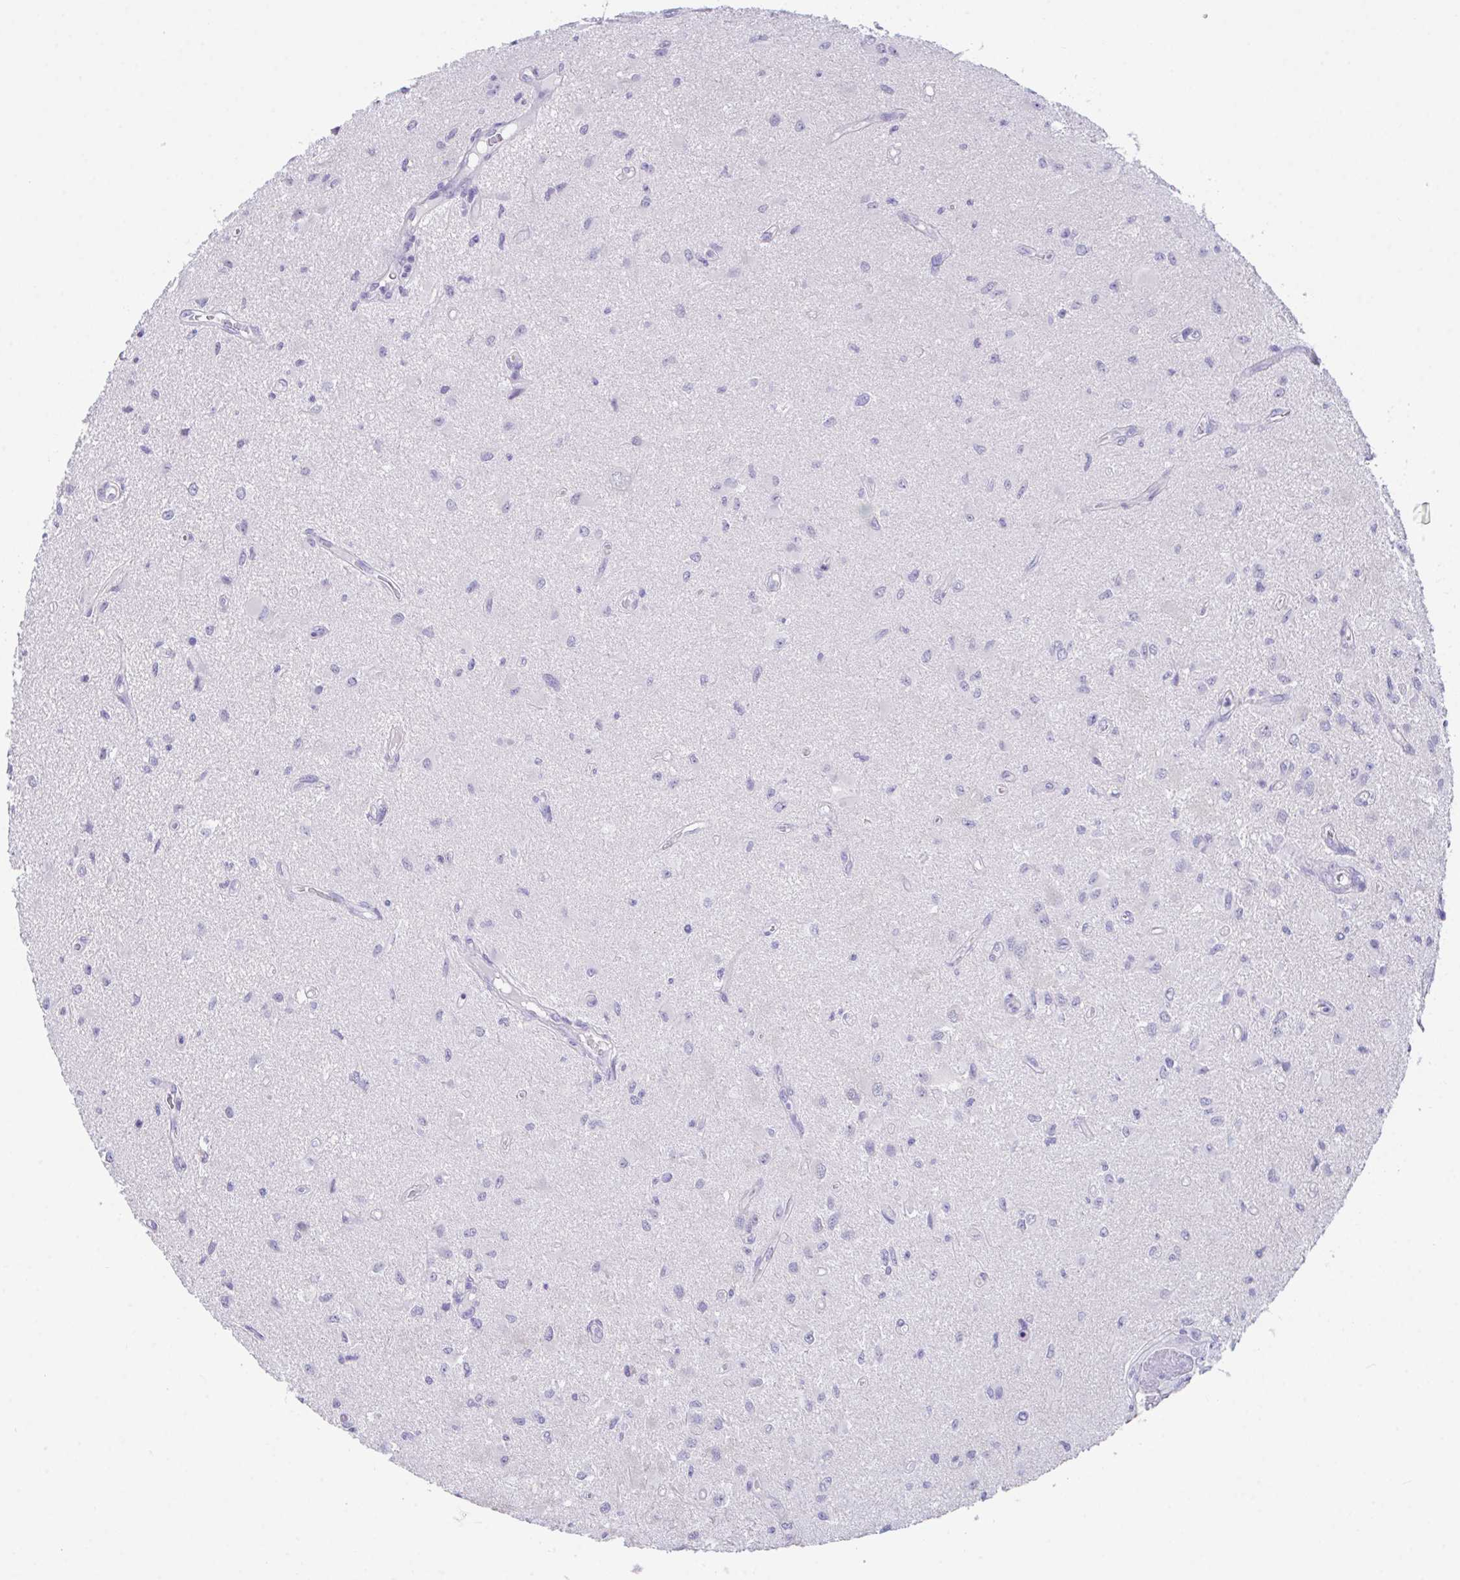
{"staining": {"intensity": "negative", "quantity": "none", "location": "none"}, "tissue": "glioma", "cell_type": "Tumor cells", "image_type": "cancer", "snomed": [{"axis": "morphology", "description": "Glioma, malignant, High grade"}, {"axis": "topography", "description": "Brain"}], "caption": "Immunohistochemistry (IHC) photomicrograph of neoplastic tissue: glioma stained with DAB (3,3'-diaminobenzidine) demonstrates no significant protein expression in tumor cells.", "gene": "HACD4", "patient": {"sex": "male", "age": 67}}